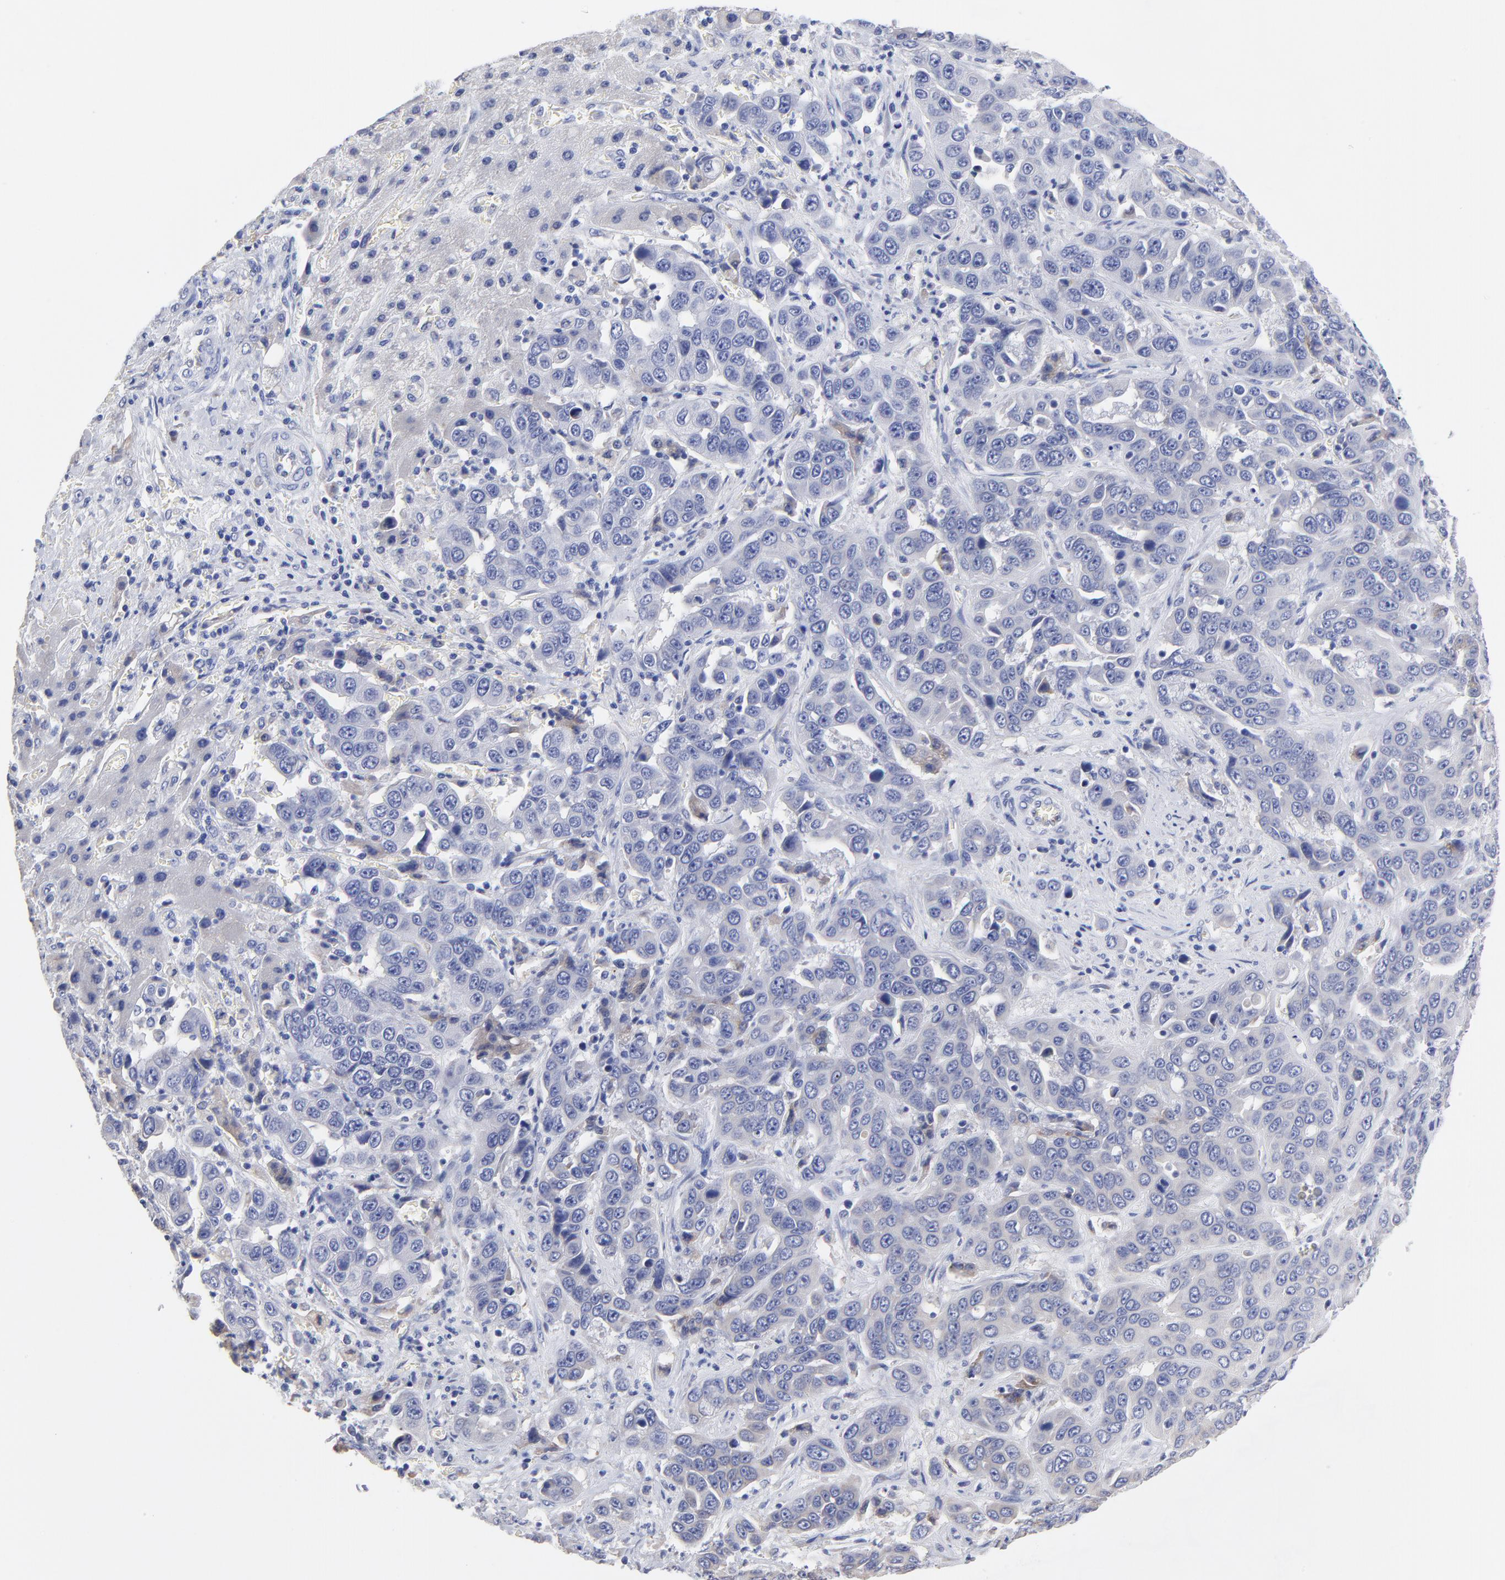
{"staining": {"intensity": "weak", "quantity": "<25%", "location": "cytoplasmic/membranous"}, "tissue": "liver cancer", "cell_type": "Tumor cells", "image_type": "cancer", "snomed": [{"axis": "morphology", "description": "Cholangiocarcinoma"}, {"axis": "topography", "description": "Liver"}], "caption": "Immunohistochemistry histopathology image of neoplastic tissue: cholangiocarcinoma (liver) stained with DAB (3,3'-diaminobenzidine) demonstrates no significant protein expression in tumor cells.", "gene": "LAX1", "patient": {"sex": "female", "age": 52}}